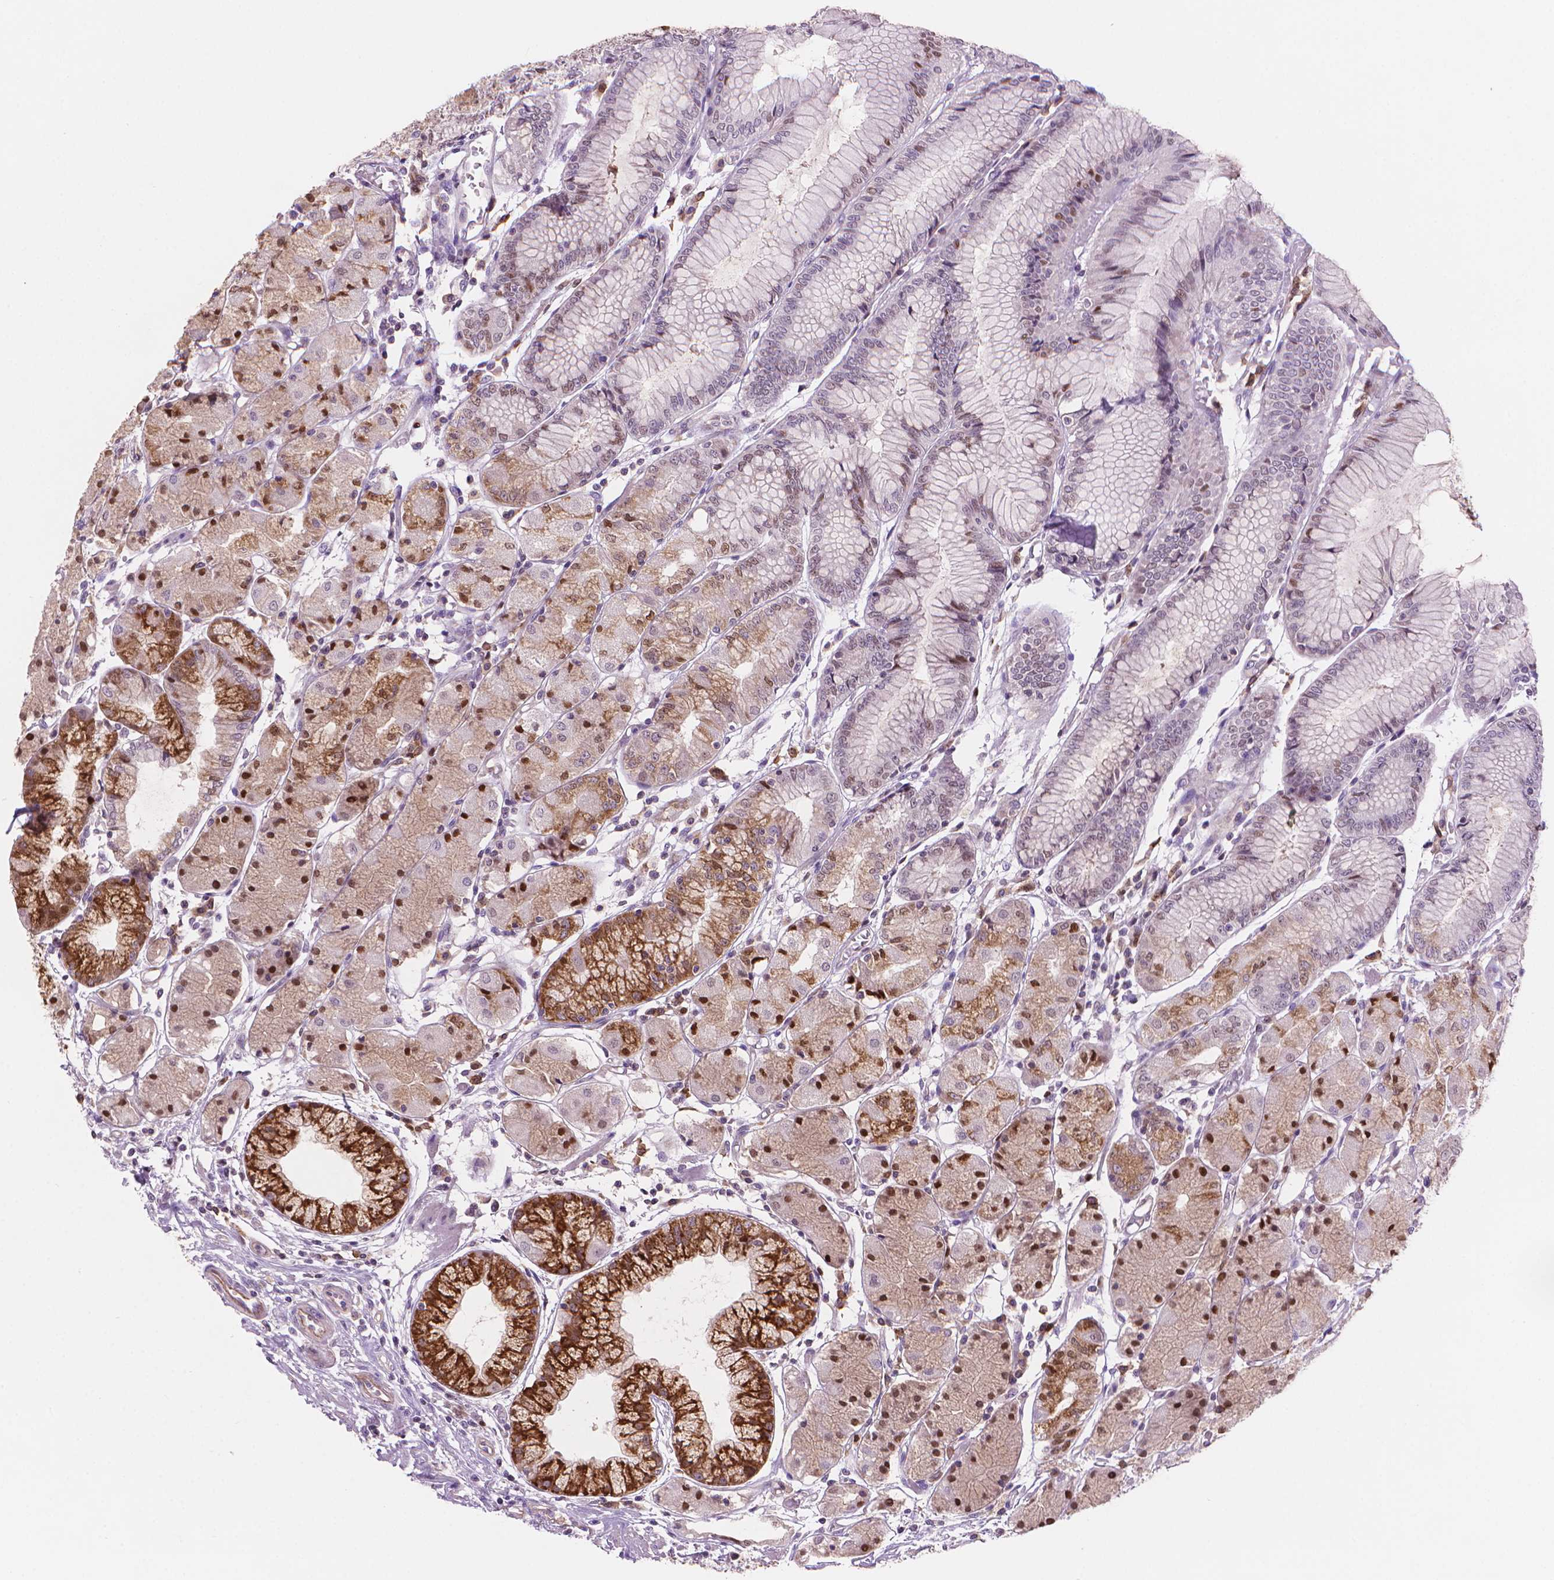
{"staining": {"intensity": "strong", "quantity": "25%-75%", "location": "cytoplasmic/membranous,nuclear"}, "tissue": "stomach", "cell_type": "Glandular cells", "image_type": "normal", "snomed": [{"axis": "morphology", "description": "Normal tissue, NOS"}, {"axis": "topography", "description": "Stomach, upper"}], "caption": "Immunohistochemistry (IHC) staining of normal stomach, which displays high levels of strong cytoplasmic/membranous,nuclear expression in about 25%-75% of glandular cells indicating strong cytoplasmic/membranous,nuclear protein staining. The staining was performed using DAB (brown) for protein detection and nuclei were counterstained in hematoxylin (blue).", "gene": "TMEM184A", "patient": {"sex": "male", "age": 69}}